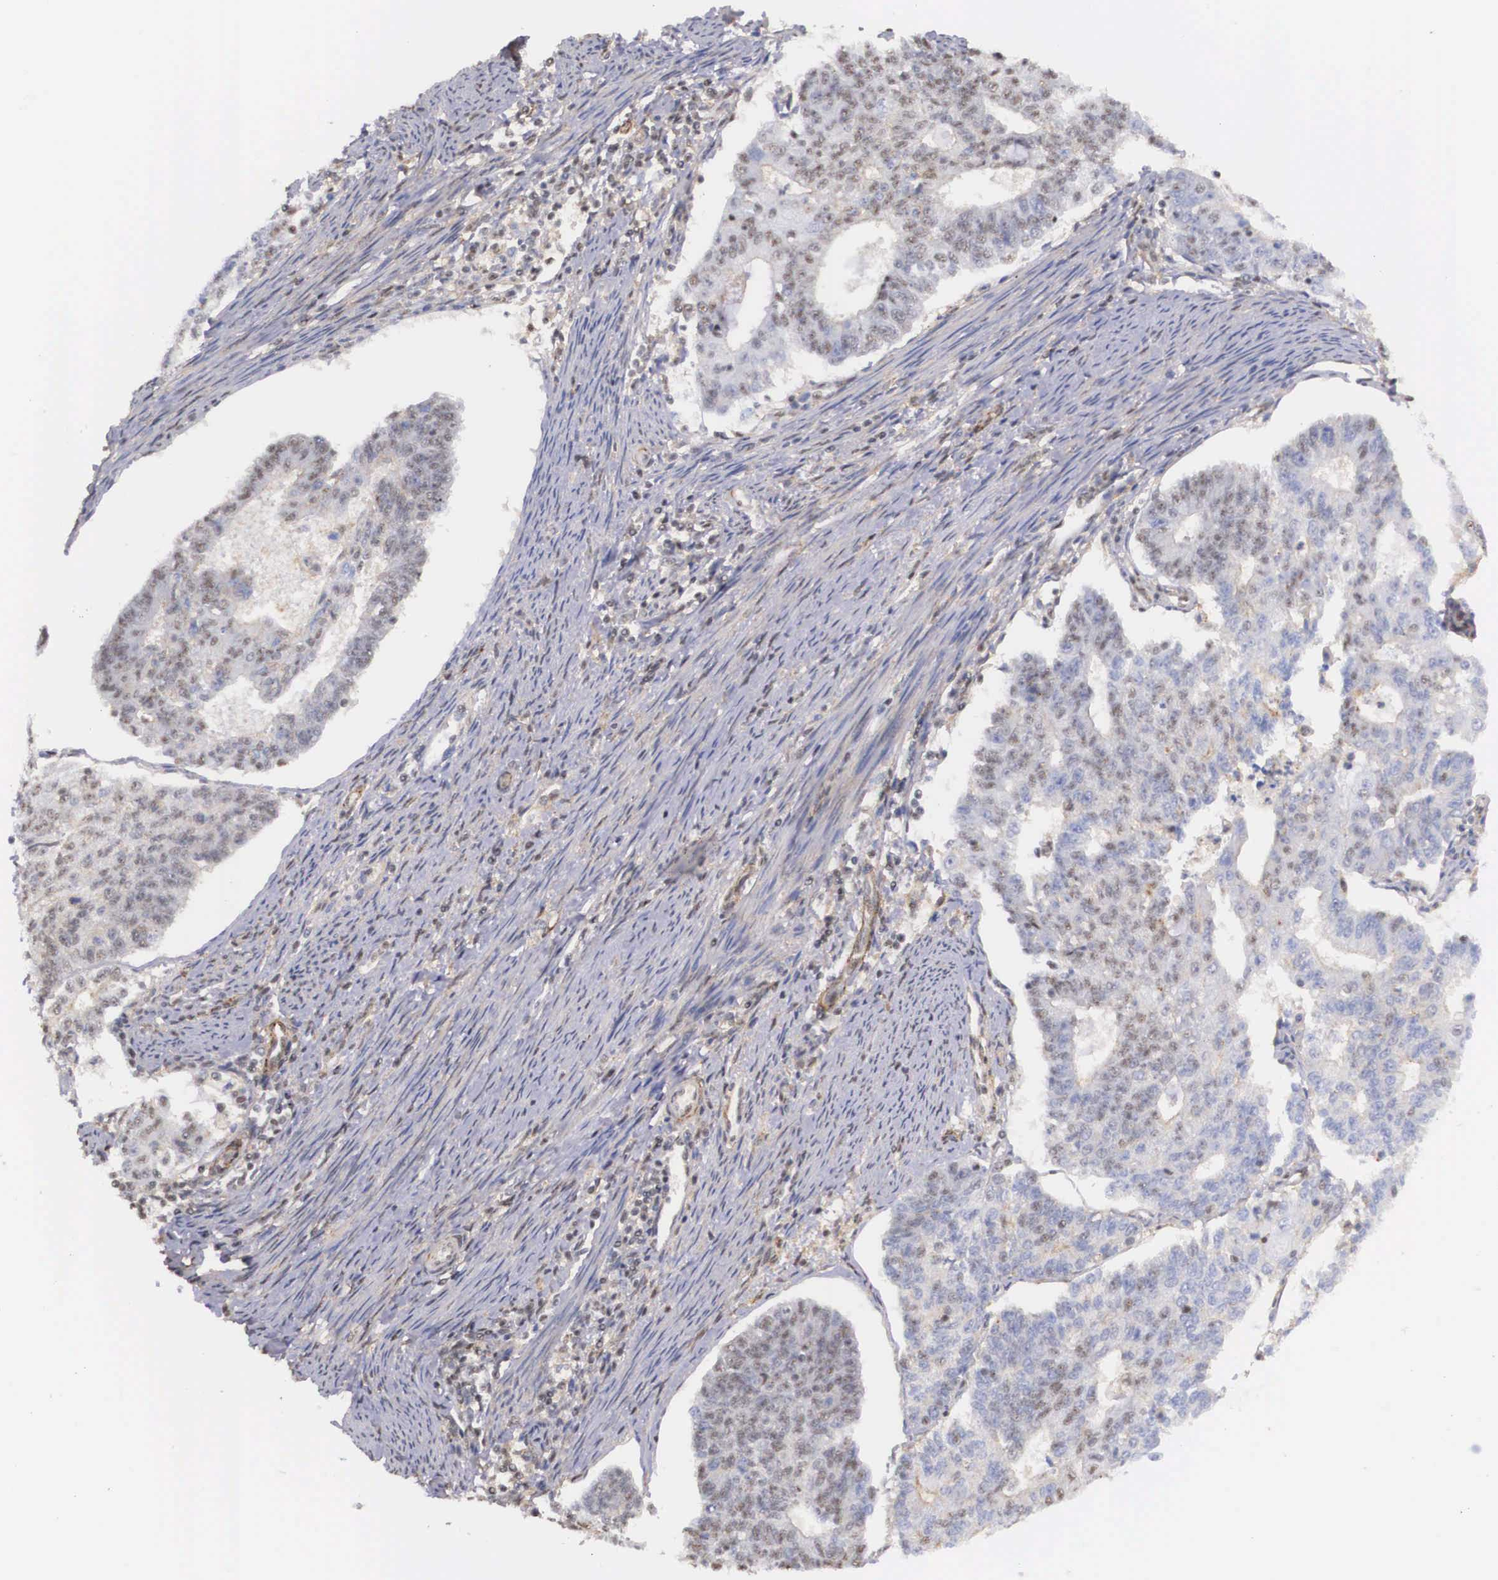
{"staining": {"intensity": "negative", "quantity": "none", "location": "none"}, "tissue": "endometrial cancer", "cell_type": "Tumor cells", "image_type": "cancer", "snomed": [{"axis": "morphology", "description": "Adenocarcinoma, NOS"}, {"axis": "topography", "description": "Endometrium"}], "caption": "DAB immunohistochemical staining of human adenocarcinoma (endometrial) shows no significant staining in tumor cells.", "gene": "NR4A2", "patient": {"sex": "female", "age": 56}}